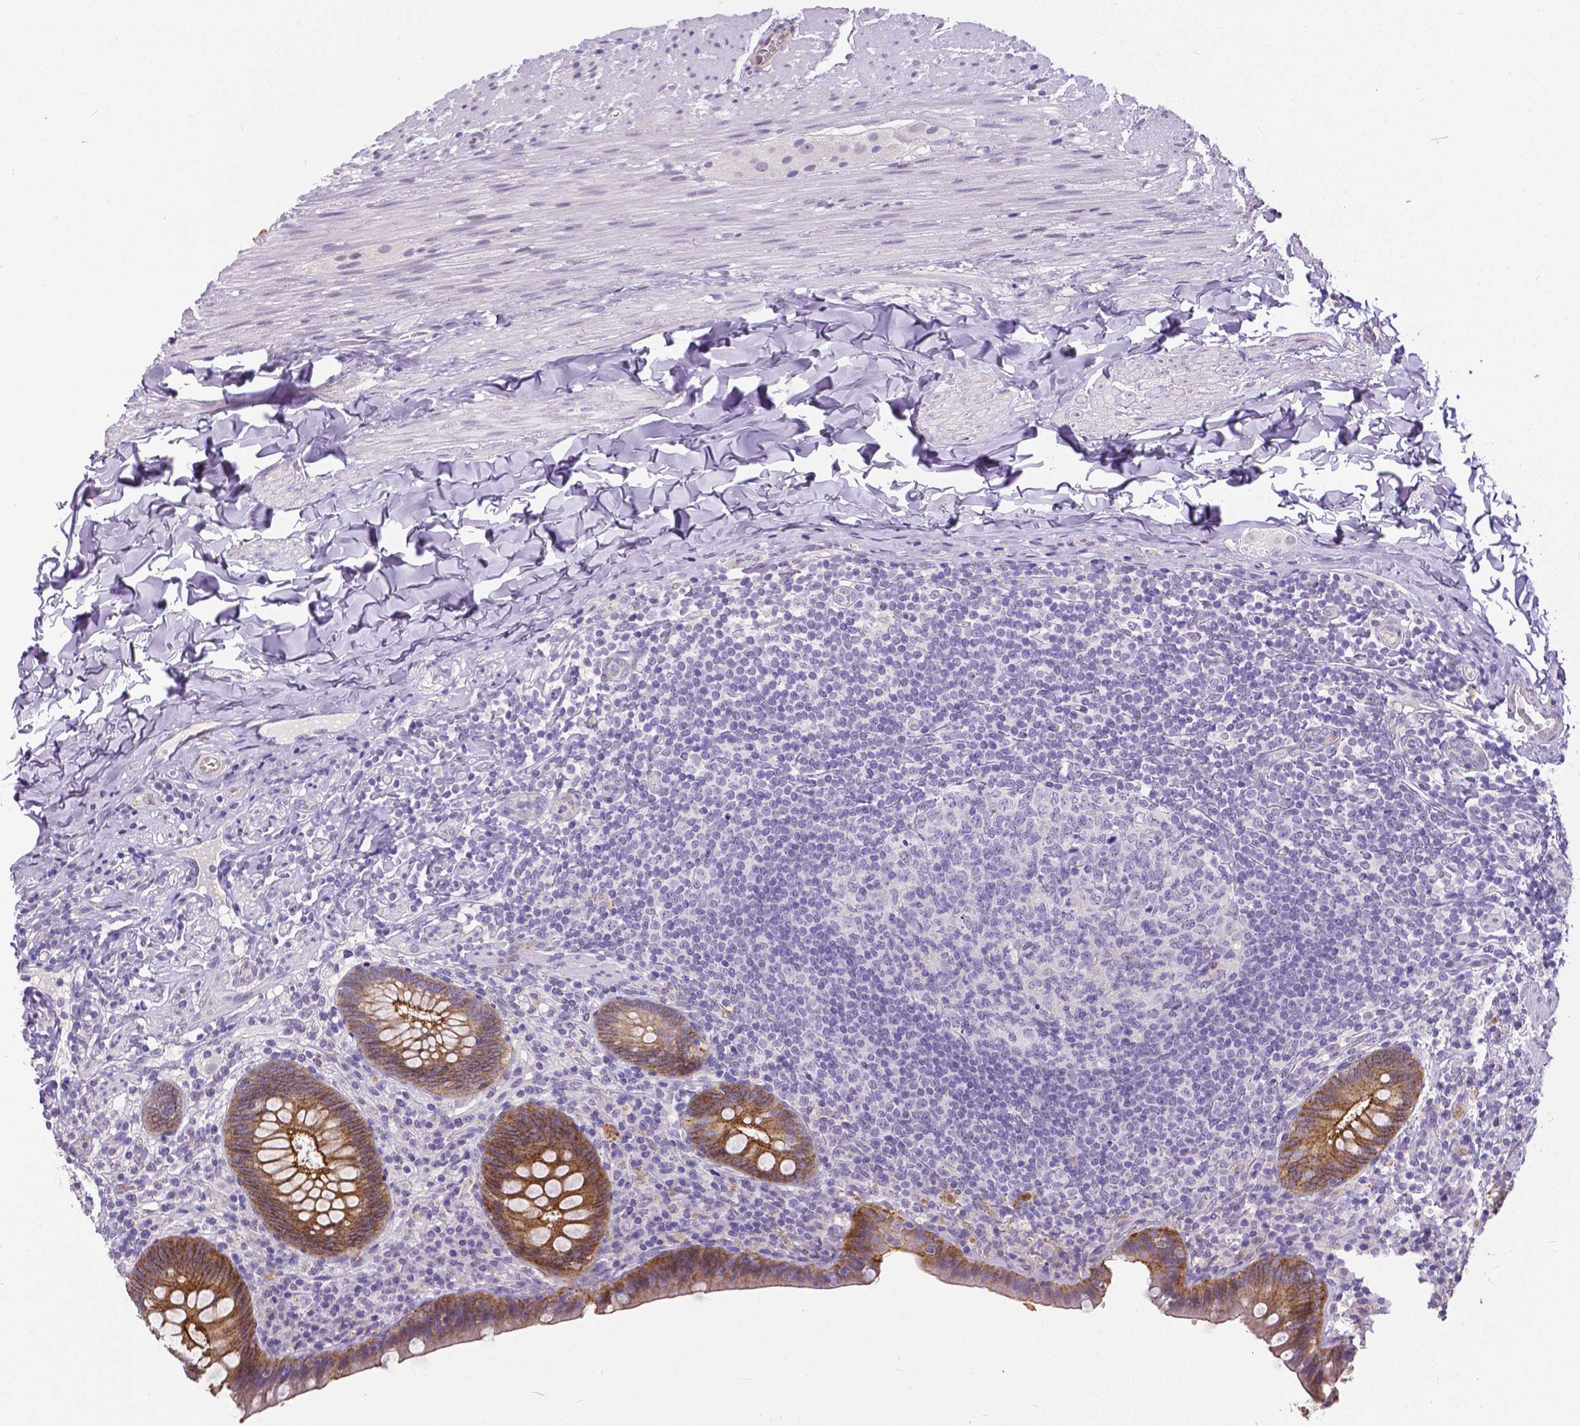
{"staining": {"intensity": "moderate", "quantity": "25%-75%", "location": "cytoplasmic/membranous"}, "tissue": "appendix", "cell_type": "Glandular cells", "image_type": "normal", "snomed": [{"axis": "morphology", "description": "Normal tissue, NOS"}, {"axis": "topography", "description": "Appendix"}], "caption": "IHC image of benign human appendix stained for a protein (brown), which shows medium levels of moderate cytoplasmic/membranous staining in approximately 25%-75% of glandular cells.", "gene": "OCLN", "patient": {"sex": "male", "age": 47}}